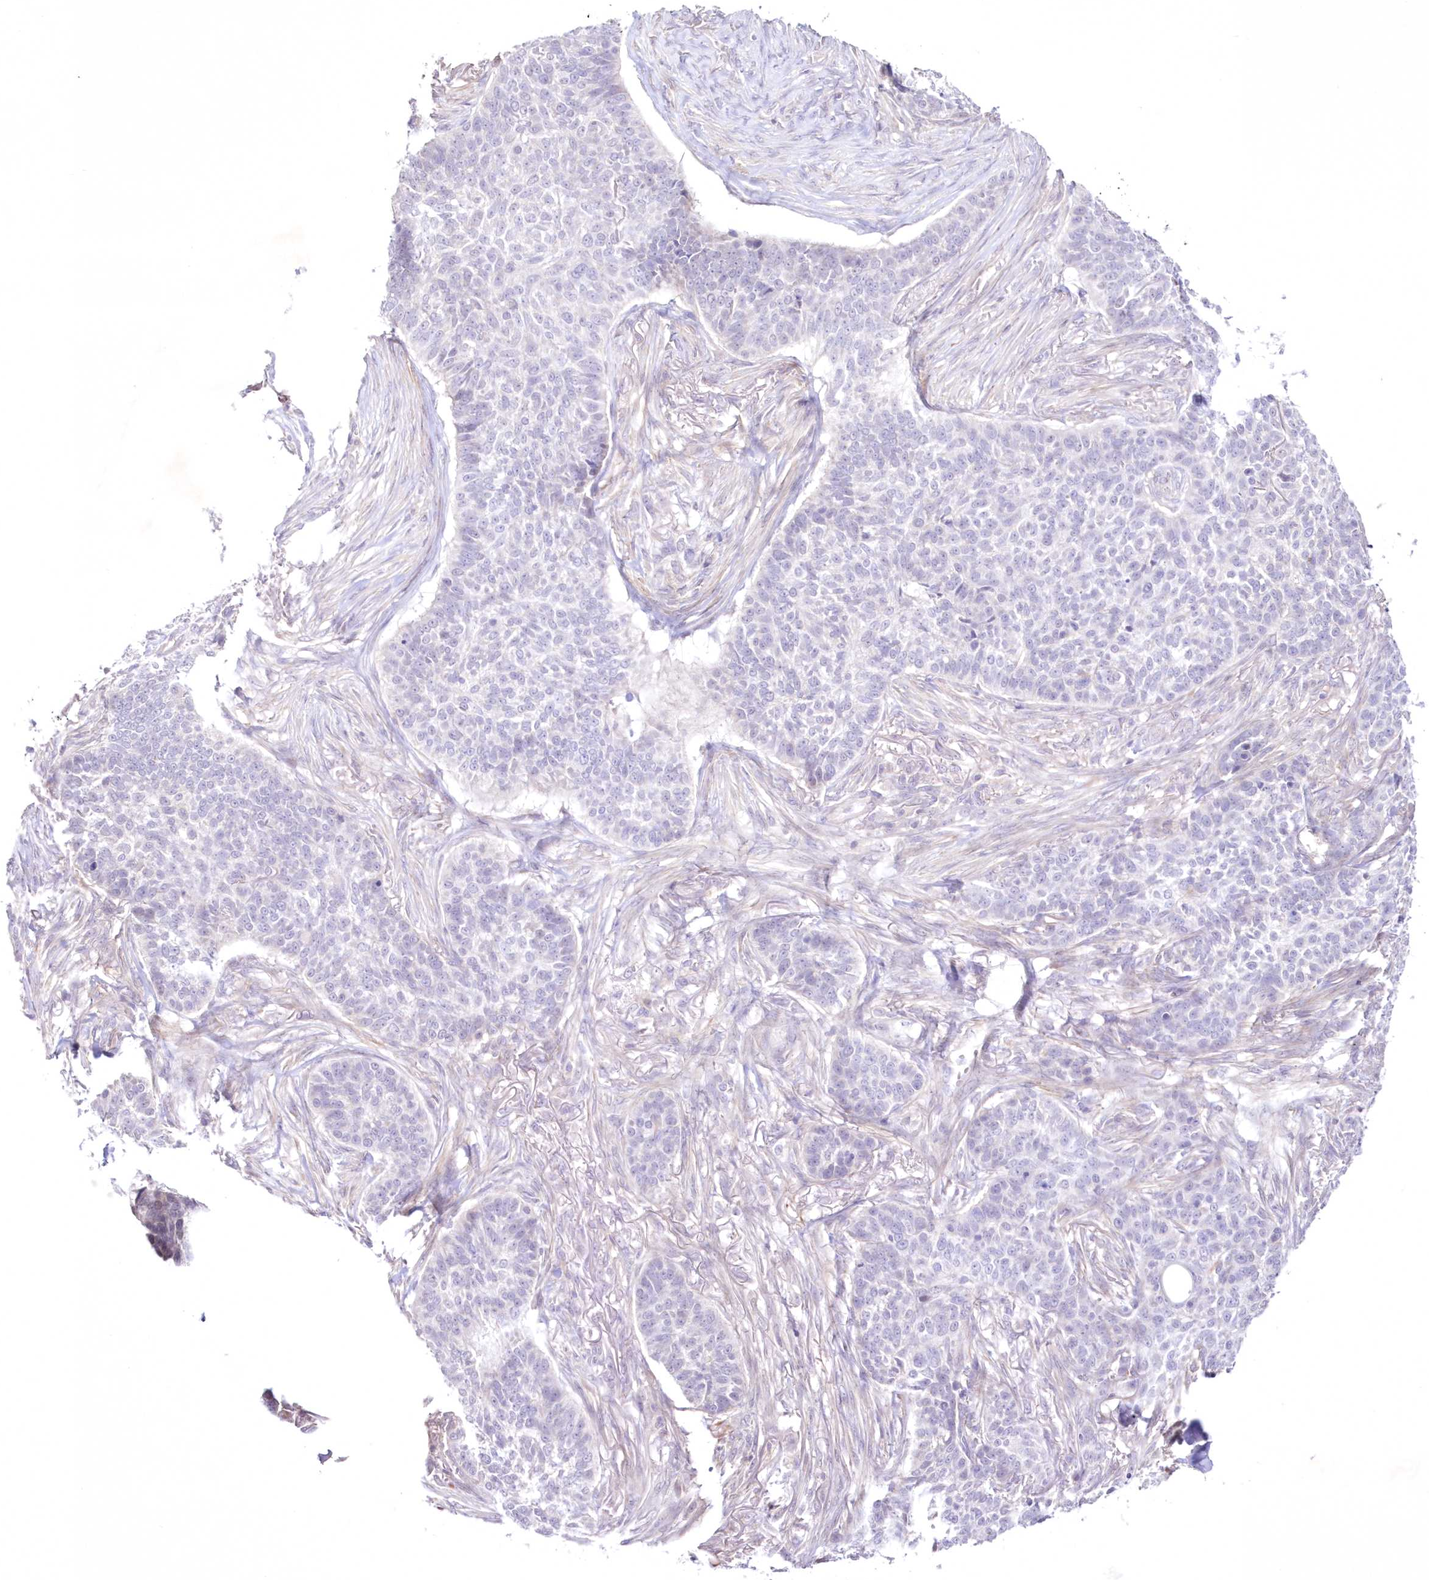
{"staining": {"intensity": "negative", "quantity": "none", "location": "none"}, "tissue": "skin cancer", "cell_type": "Tumor cells", "image_type": "cancer", "snomed": [{"axis": "morphology", "description": "Basal cell carcinoma"}, {"axis": "topography", "description": "Skin"}], "caption": "Basal cell carcinoma (skin) stained for a protein using immunohistochemistry displays no expression tumor cells.", "gene": "NEU4", "patient": {"sex": "male", "age": 85}}